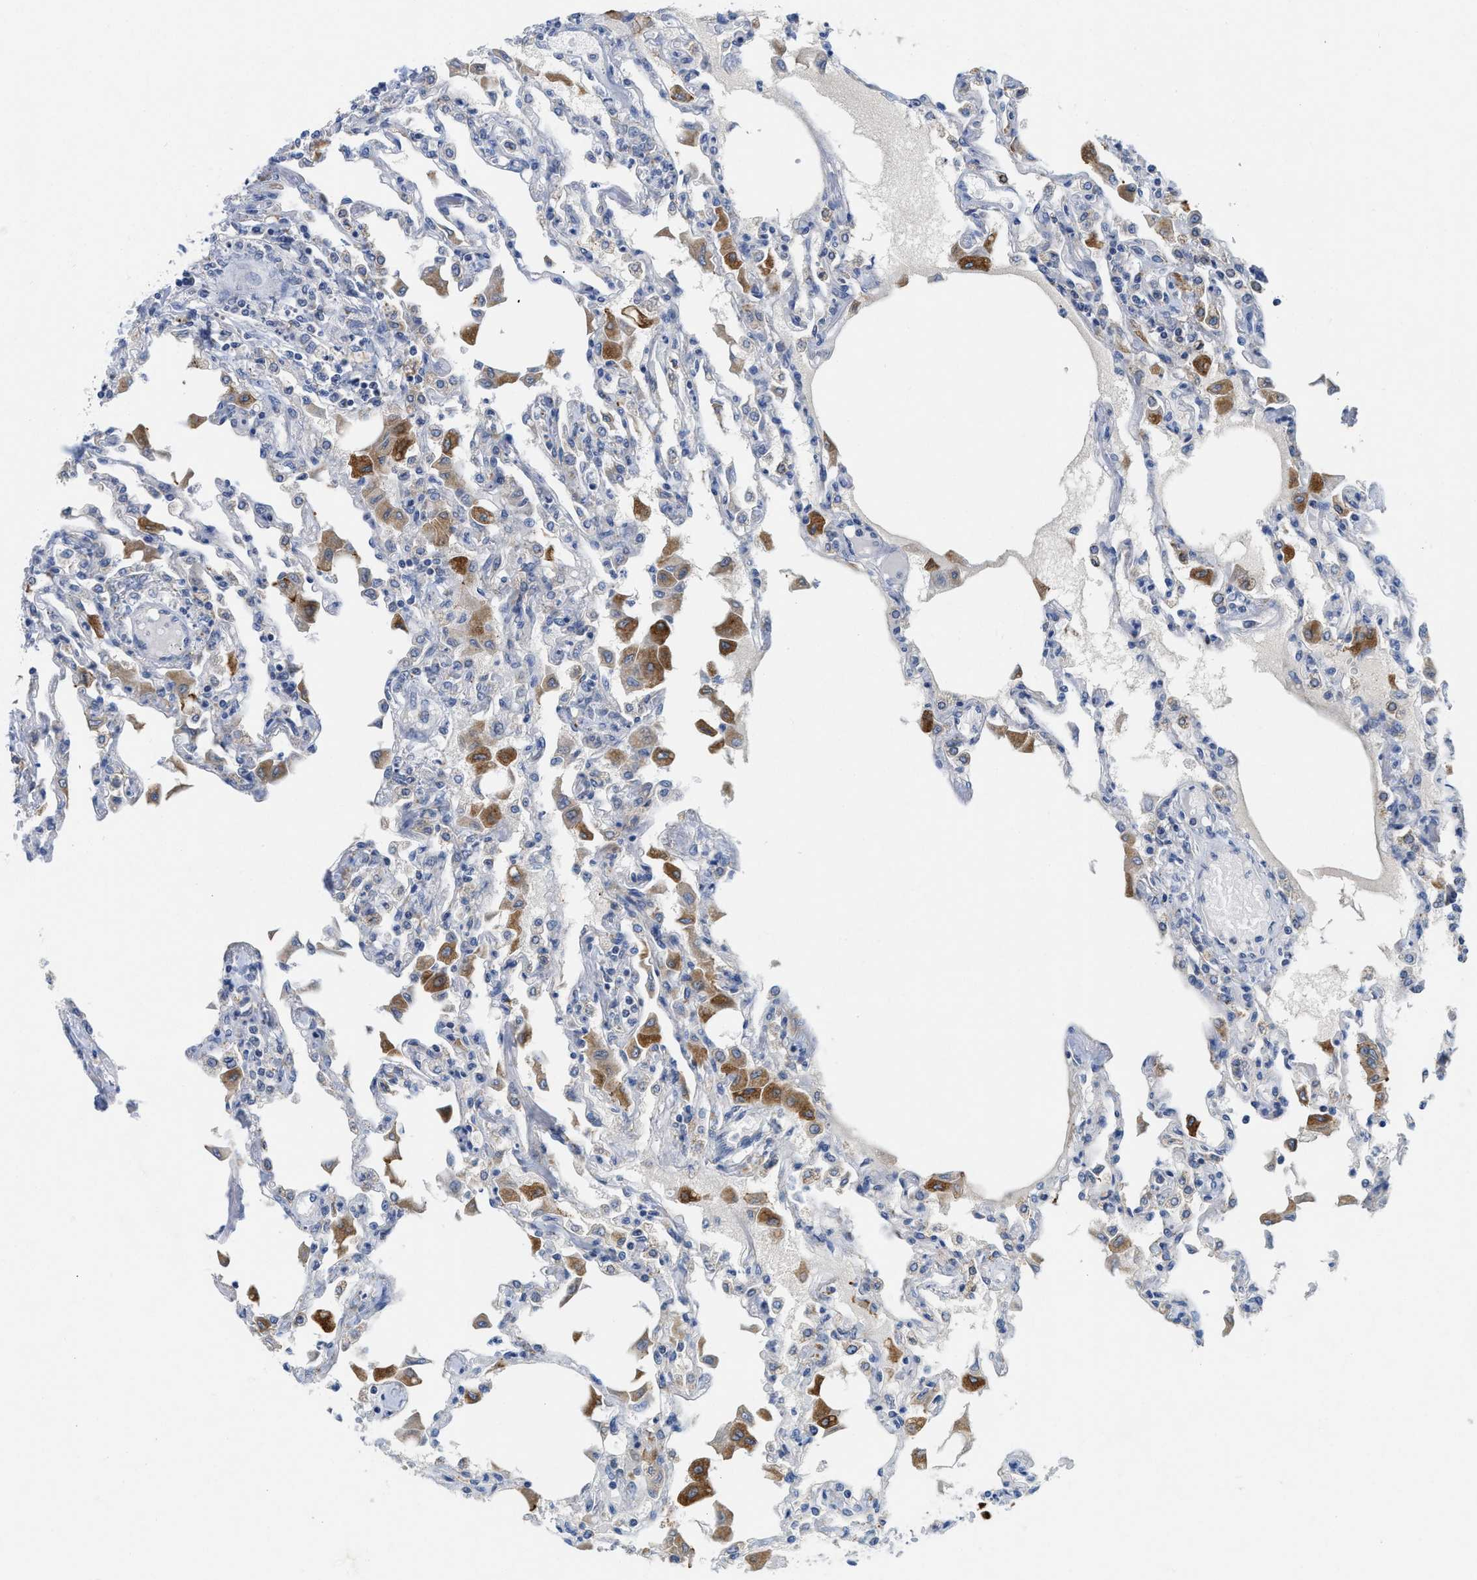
{"staining": {"intensity": "moderate", "quantity": "<25%", "location": "cytoplasmic/membranous"}, "tissue": "lung", "cell_type": "Alveolar cells", "image_type": "normal", "snomed": [{"axis": "morphology", "description": "Normal tissue, NOS"}, {"axis": "topography", "description": "Bronchus"}, {"axis": "topography", "description": "Lung"}], "caption": "Immunohistochemistry (IHC) micrograph of benign lung: human lung stained using immunohistochemistry (IHC) demonstrates low levels of moderate protein expression localized specifically in the cytoplasmic/membranous of alveolar cells, appearing as a cytoplasmic/membranous brown color.", "gene": "GATD3", "patient": {"sex": "female", "age": 49}}